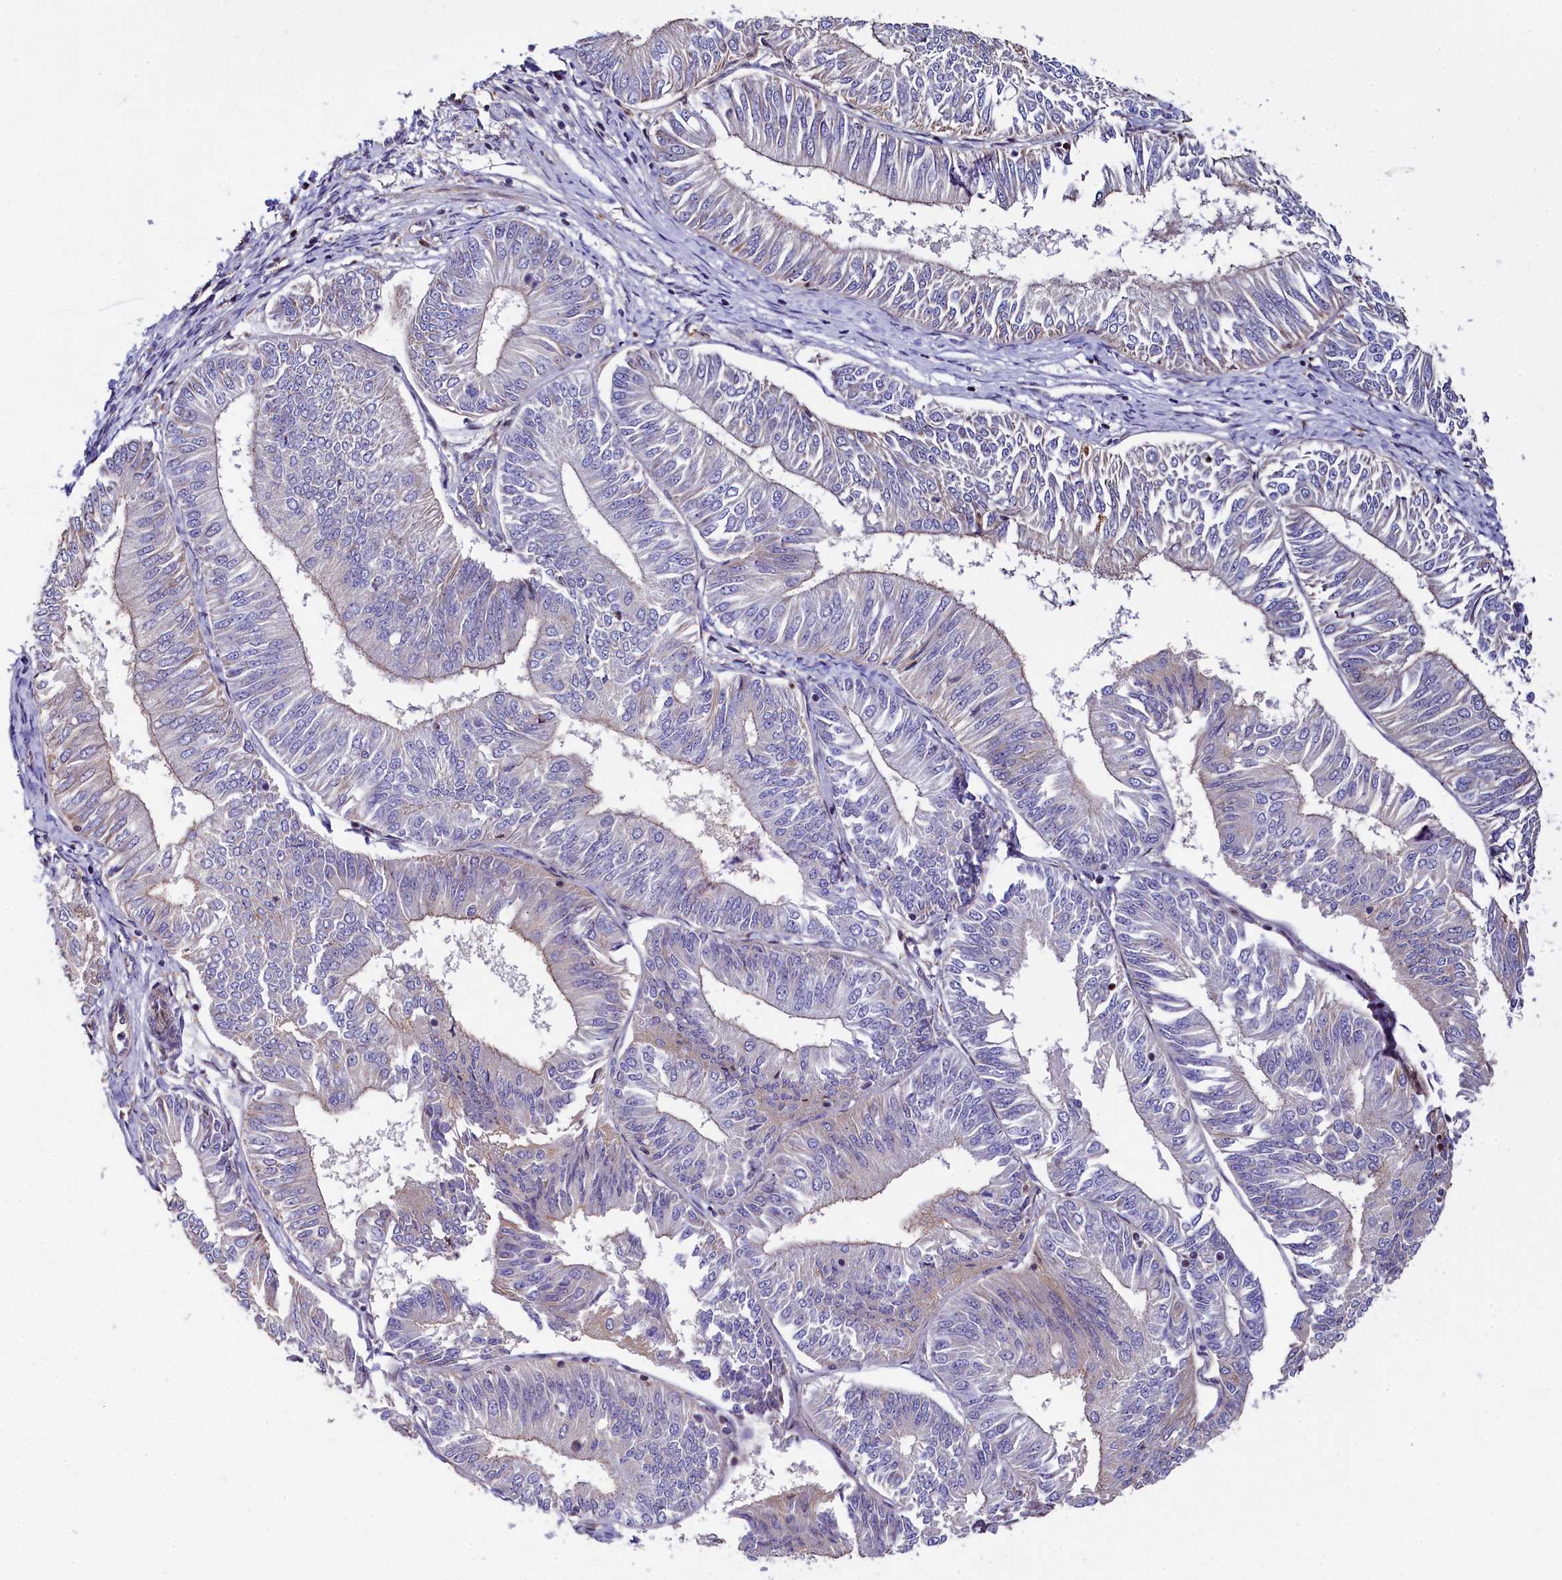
{"staining": {"intensity": "negative", "quantity": "none", "location": "none"}, "tissue": "endometrial cancer", "cell_type": "Tumor cells", "image_type": "cancer", "snomed": [{"axis": "morphology", "description": "Adenocarcinoma, NOS"}, {"axis": "topography", "description": "Endometrium"}], "caption": "Image shows no protein staining in tumor cells of adenocarcinoma (endometrial) tissue. The staining was performed using DAB (3,3'-diaminobenzidine) to visualize the protein expression in brown, while the nuclei were stained in blue with hematoxylin (Magnification: 20x).", "gene": "TGDS", "patient": {"sex": "female", "age": 58}}